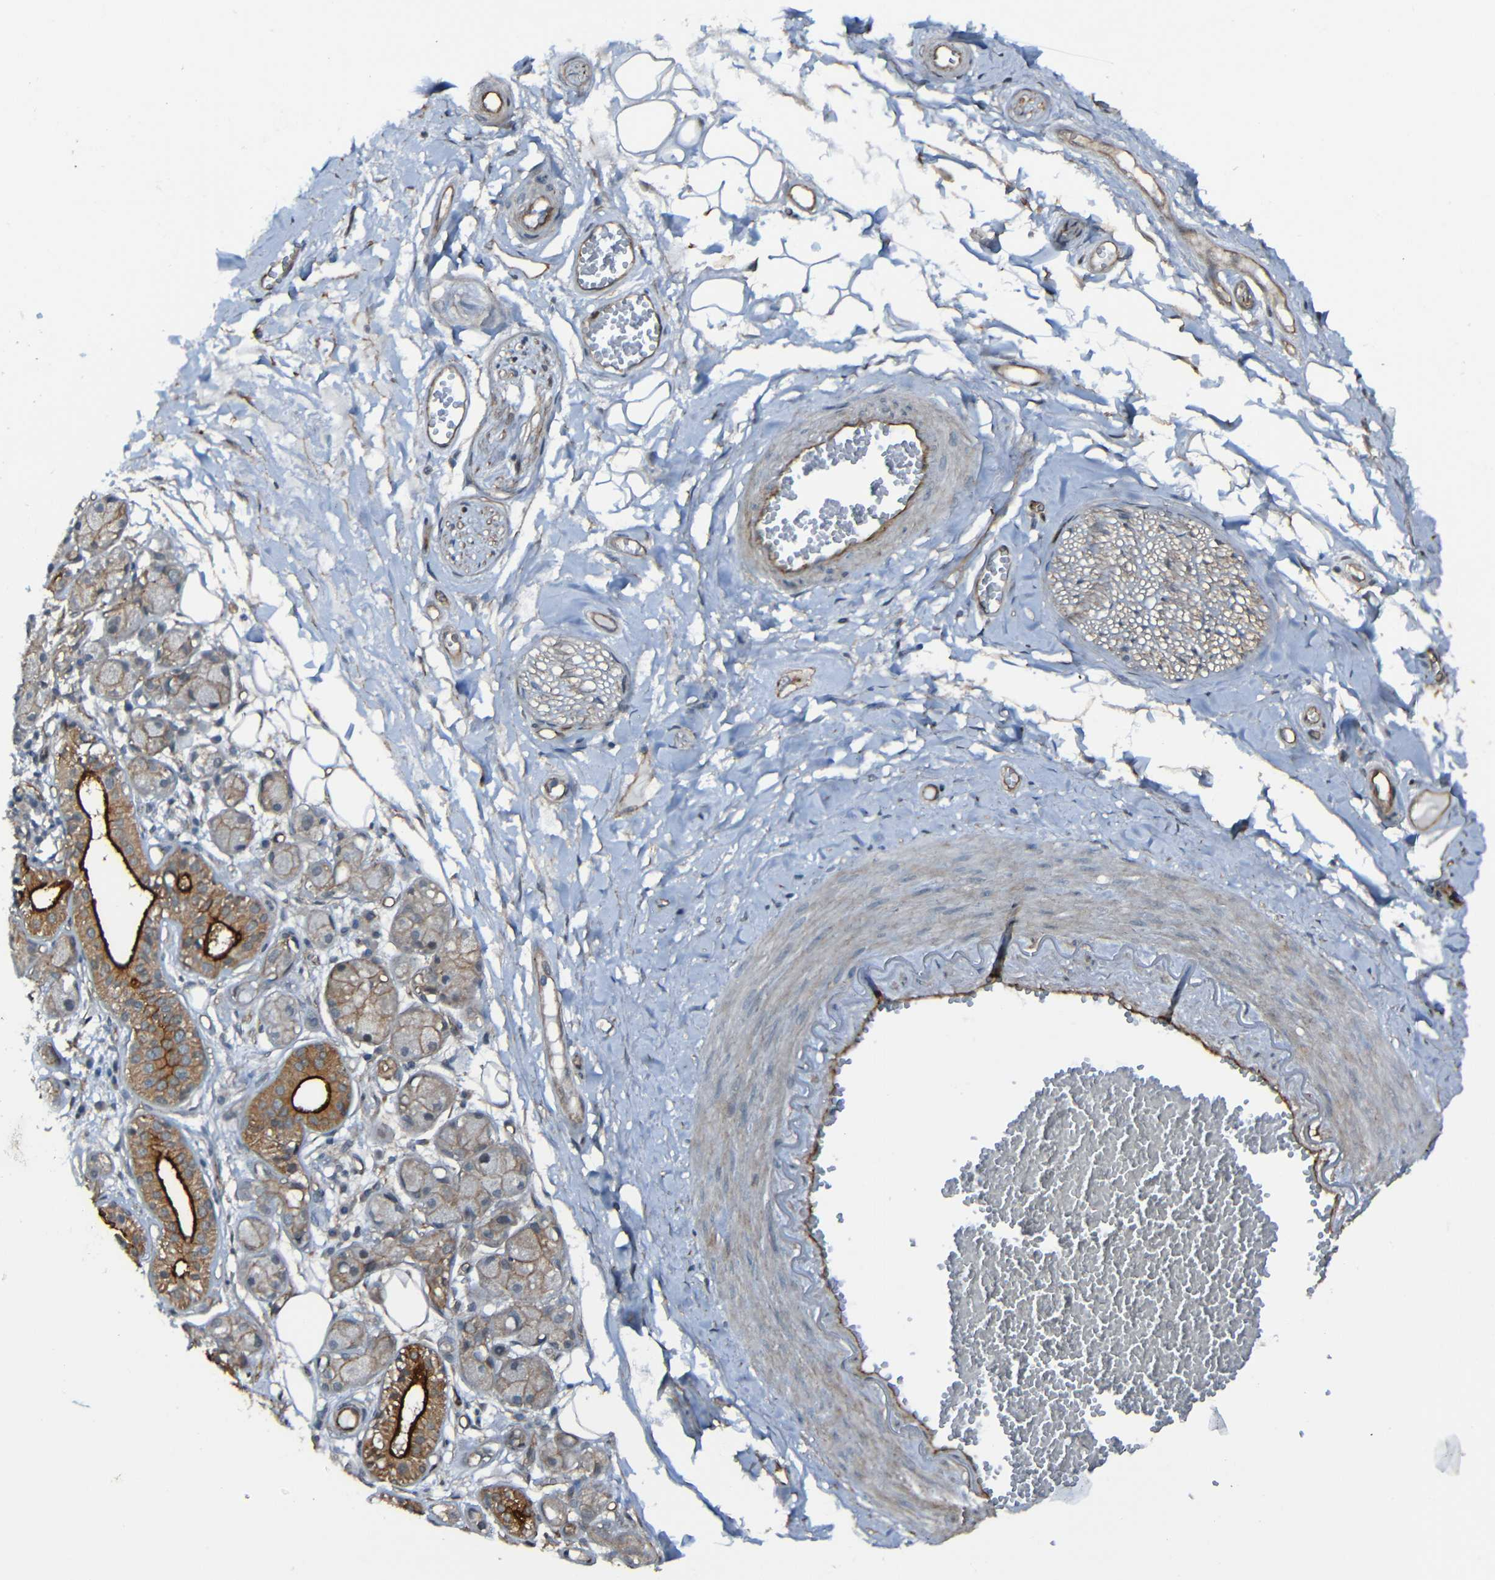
{"staining": {"intensity": "weak", "quantity": ">75%", "location": "cytoplasmic/membranous"}, "tissue": "adipose tissue", "cell_type": "Adipocytes", "image_type": "normal", "snomed": [{"axis": "morphology", "description": "Normal tissue, NOS"}, {"axis": "morphology", "description": "Inflammation, NOS"}, {"axis": "topography", "description": "Salivary gland"}, {"axis": "topography", "description": "Peripheral nerve tissue"}], "caption": "Protein expression analysis of benign human adipose tissue reveals weak cytoplasmic/membranous expression in about >75% of adipocytes. (DAB IHC with brightfield microscopy, high magnification).", "gene": "LGR5", "patient": {"sex": "female", "age": 75}}